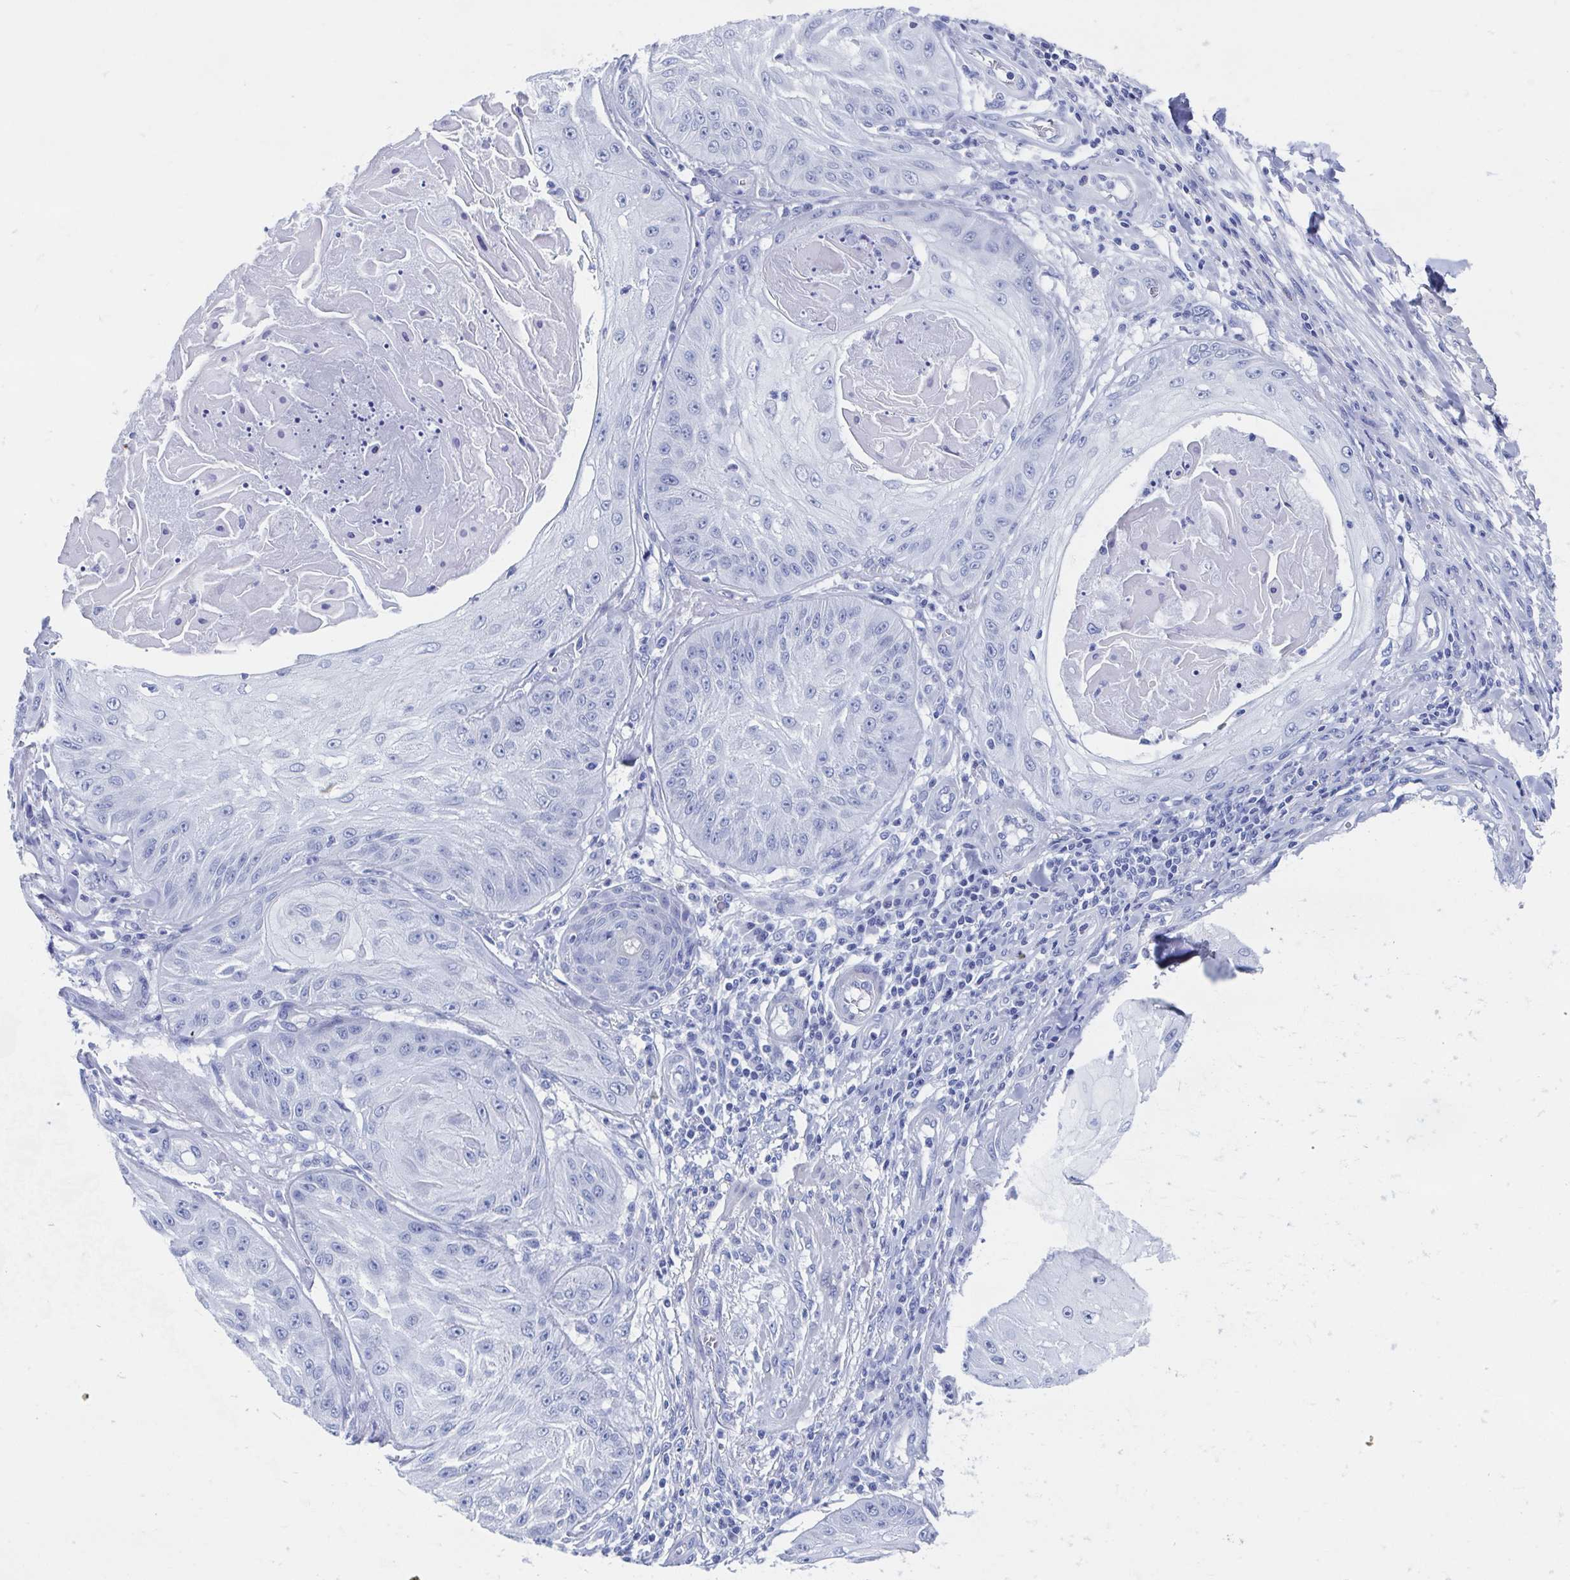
{"staining": {"intensity": "negative", "quantity": "none", "location": "none"}, "tissue": "skin cancer", "cell_type": "Tumor cells", "image_type": "cancer", "snomed": [{"axis": "morphology", "description": "Squamous cell carcinoma, NOS"}, {"axis": "topography", "description": "Skin"}], "caption": "This micrograph is of squamous cell carcinoma (skin) stained with IHC to label a protein in brown with the nuclei are counter-stained blue. There is no staining in tumor cells. The staining is performed using DAB (3,3'-diaminobenzidine) brown chromogen with nuclei counter-stained in using hematoxylin.", "gene": "SHCBP1L", "patient": {"sex": "male", "age": 70}}